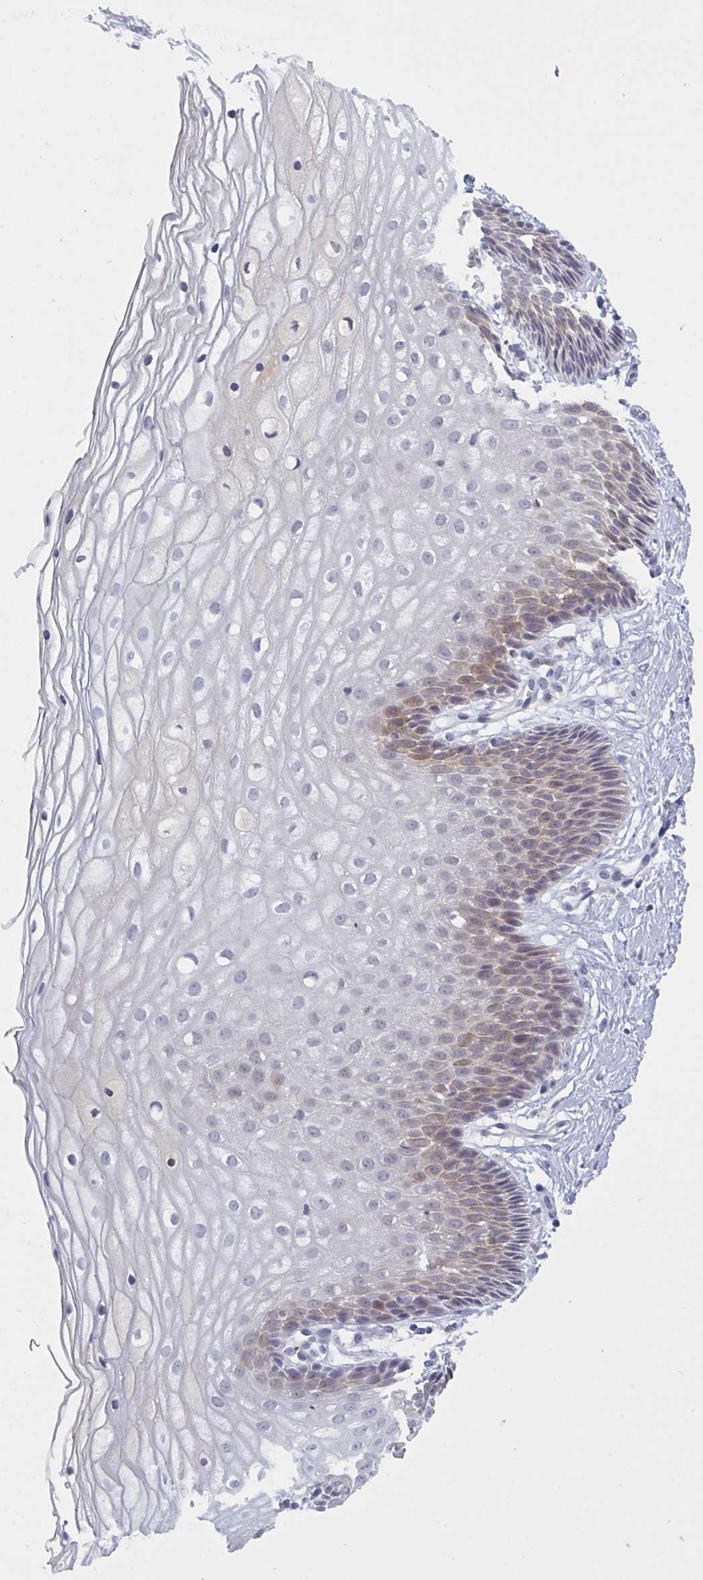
{"staining": {"intensity": "negative", "quantity": "none", "location": "none"}, "tissue": "cervix", "cell_type": "Glandular cells", "image_type": "normal", "snomed": [{"axis": "morphology", "description": "Normal tissue, NOS"}, {"axis": "topography", "description": "Cervix"}], "caption": "Immunohistochemistry (IHC) of unremarkable cervix exhibits no expression in glandular cells.", "gene": "KDM4D", "patient": {"sex": "female", "age": 36}}